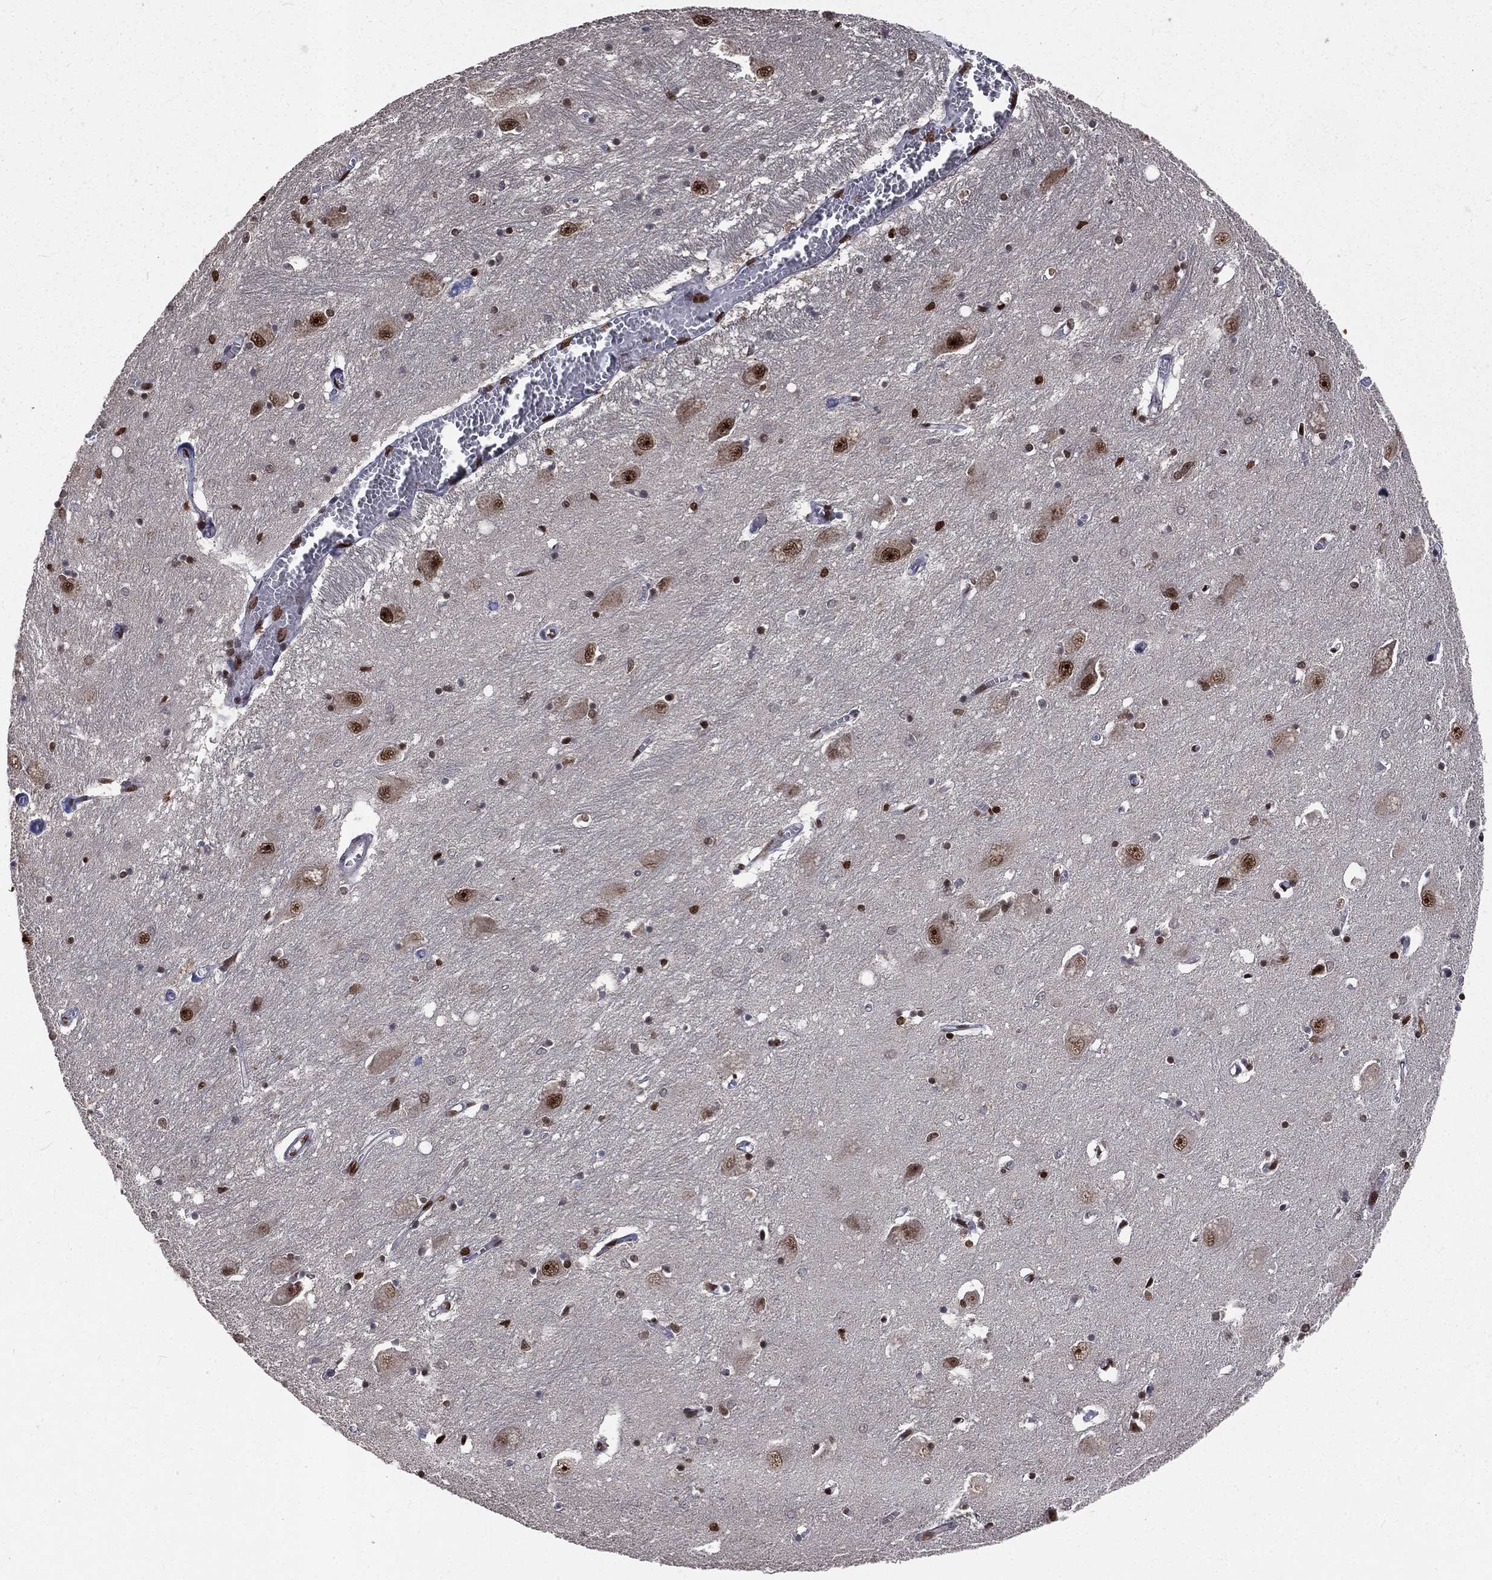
{"staining": {"intensity": "strong", "quantity": "<25%", "location": "nuclear"}, "tissue": "caudate", "cell_type": "Glial cells", "image_type": "normal", "snomed": [{"axis": "morphology", "description": "Normal tissue, NOS"}, {"axis": "topography", "description": "Lateral ventricle wall"}], "caption": "Glial cells display medium levels of strong nuclear expression in about <25% of cells in unremarkable caudate.", "gene": "POLB", "patient": {"sex": "male", "age": 54}}